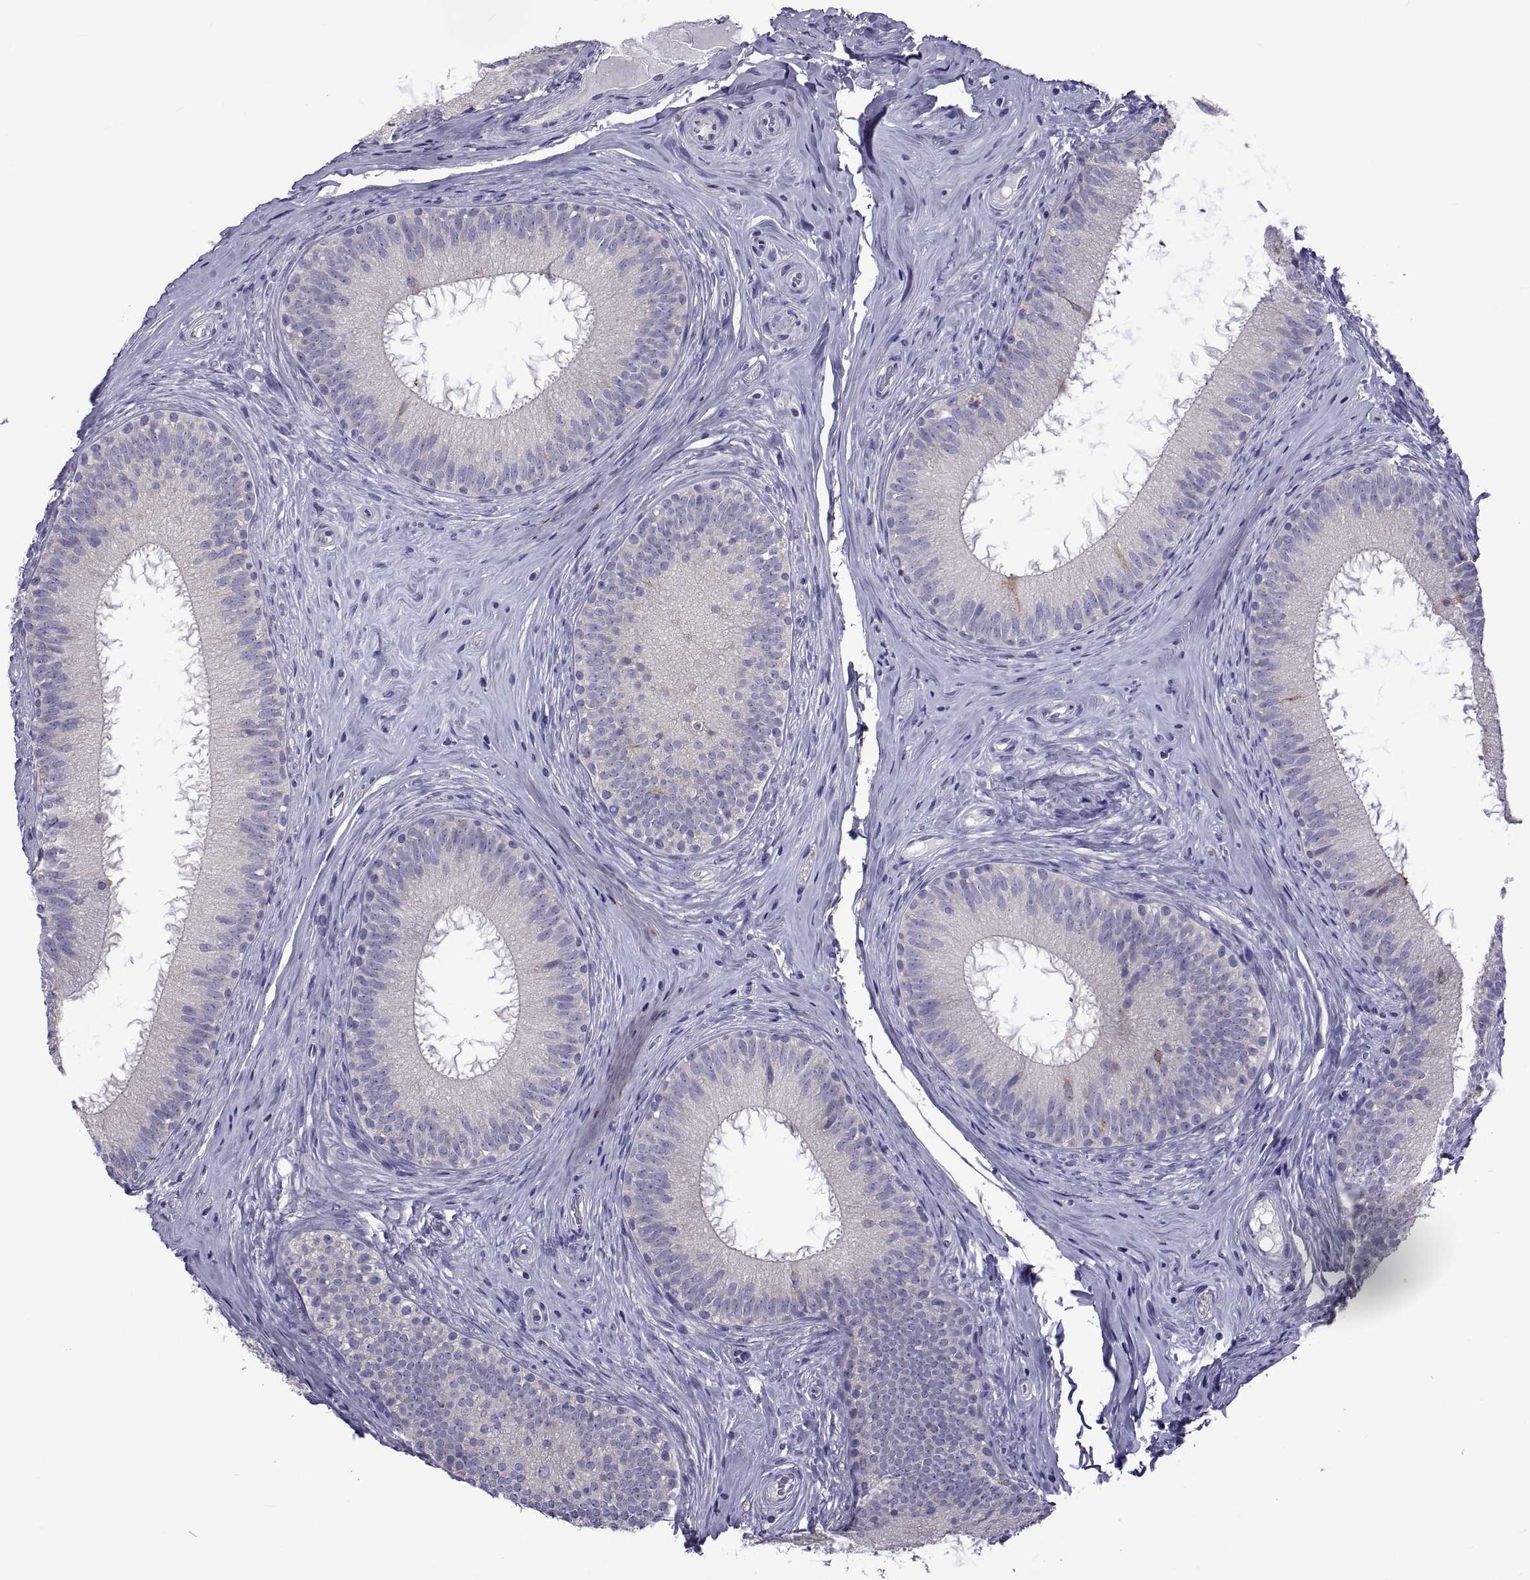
{"staining": {"intensity": "negative", "quantity": "none", "location": "none"}, "tissue": "epididymis", "cell_type": "Glandular cells", "image_type": "normal", "snomed": [{"axis": "morphology", "description": "Normal tissue, NOS"}, {"axis": "morphology", "description": "Carcinoma, Embryonal, NOS"}, {"axis": "topography", "description": "Testis"}, {"axis": "topography", "description": "Epididymis"}], "caption": "The micrograph demonstrates no staining of glandular cells in unremarkable epididymis. The staining is performed using DAB (3,3'-diaminobenzidine) brown chromogen with nuclei counter-stained in using hematoxylin.", "gene": "TMC3", "patient": {"sex": "male", "age": 24}}